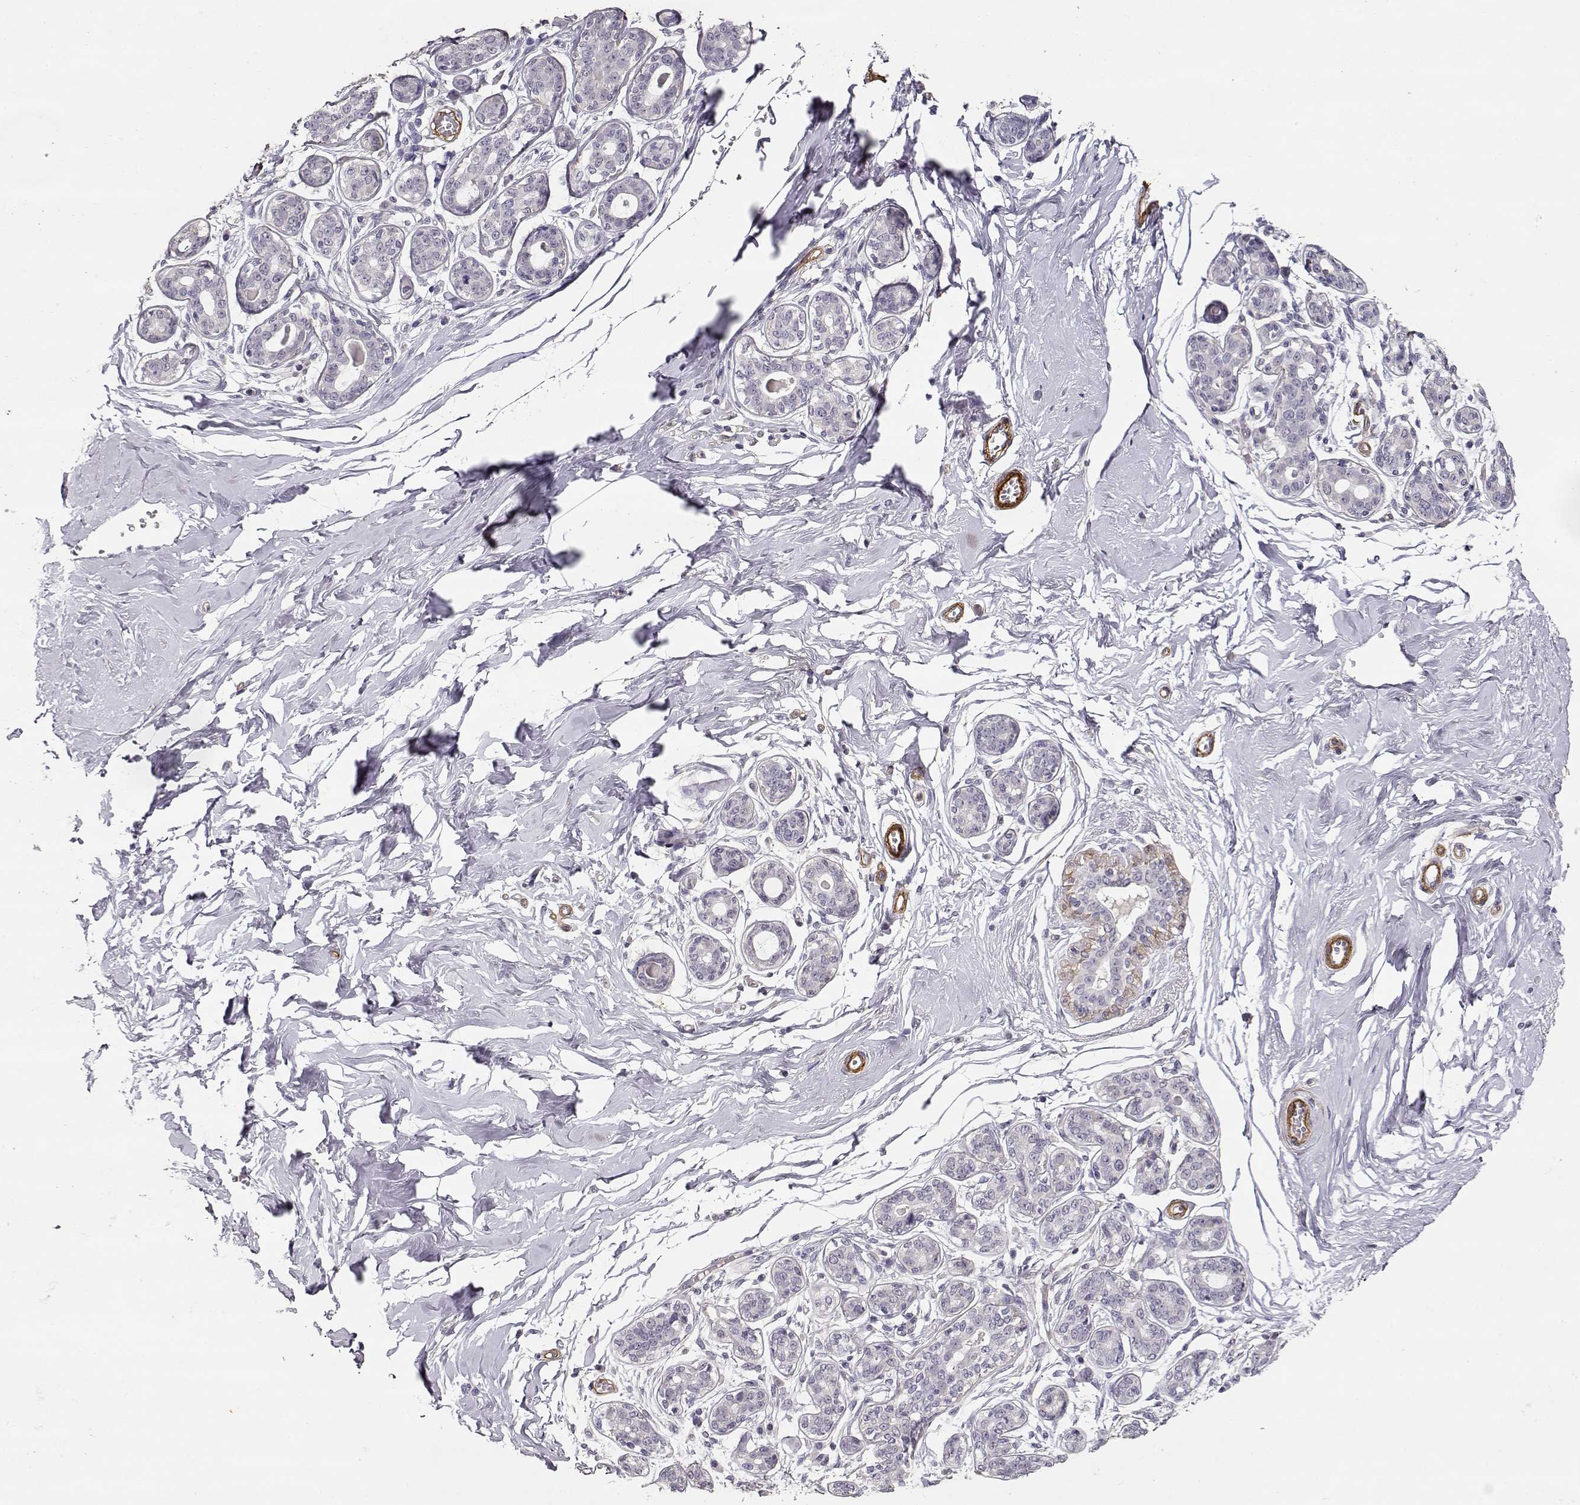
{"staining": {"intensity": "negative", "quantity": "none", "location": "none"}, "tissue": "breast", "cell_type": "Adipocytes", "image_type": "normal", "snomed": [{"axis": "morphology", "description": "Normal tissue, NOS"}, {"axis": "topography", "description": "Skin"}, {"axis": "topography", "description": "Breast"}], "caption": "Immunohistochemistry (IHC) photomicrograph of normal human breast stained for a protein (brown), which displays no expression in adipocytes. (DAB (3,3'-diaminobenzidine) immunohistochemistry (IHC) with hematoxylin counter stain).", "gene": "LAMA5", "patient": {"sex": "female", "age": 43}}